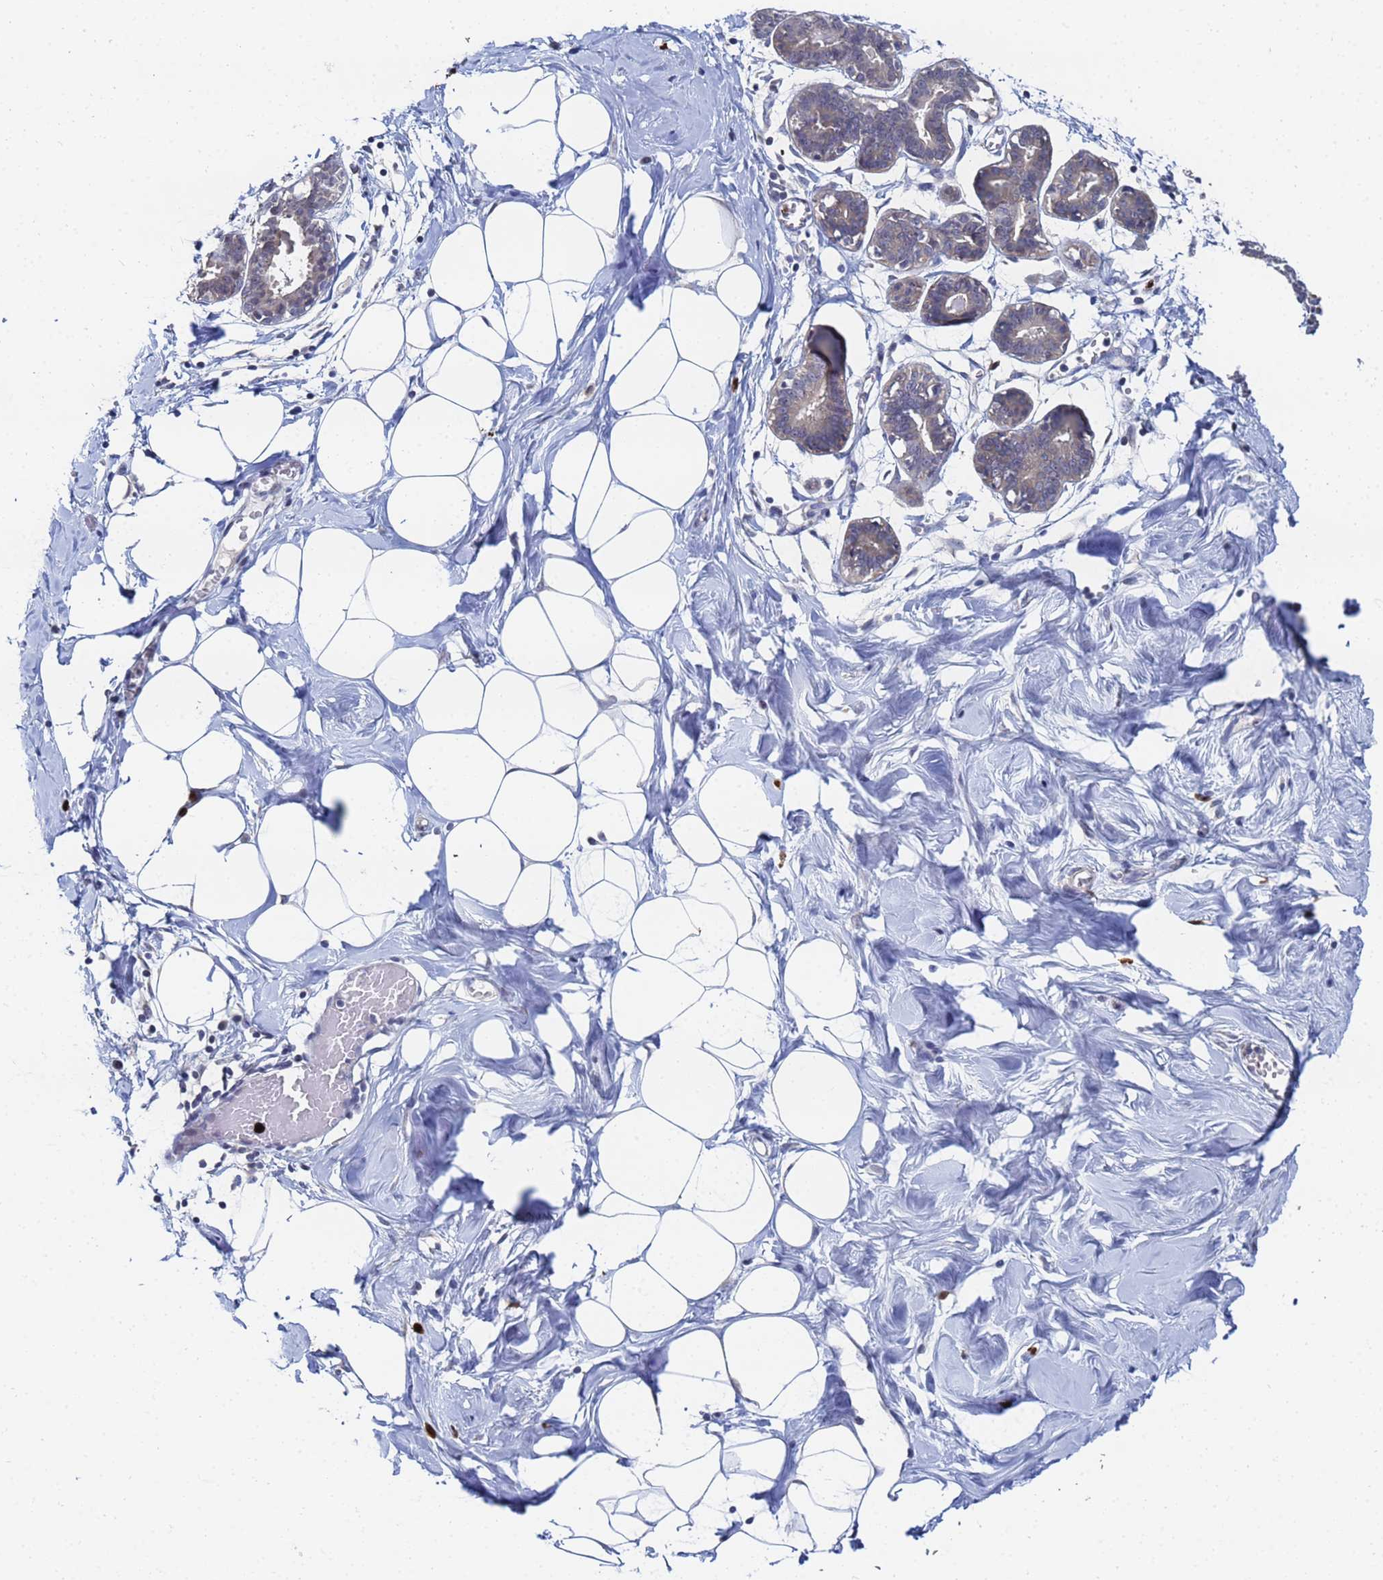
{"staining": {"intensity": "negative", "quantity": "none", "location": "none"}, "tissue": "breast", "cell_type": "Adipocytes", "image_type": "normal", "snomed": [{"axis": "morphology", "description": "Normal tissue, NOS"}, {"axis": "topography", "description": "Breast"}], "caption": "IHC of normal breast demonstrates no positivity in adipocytes.", "gene": "MTCL1", "patient": {"sex": "female", "age": 27}}